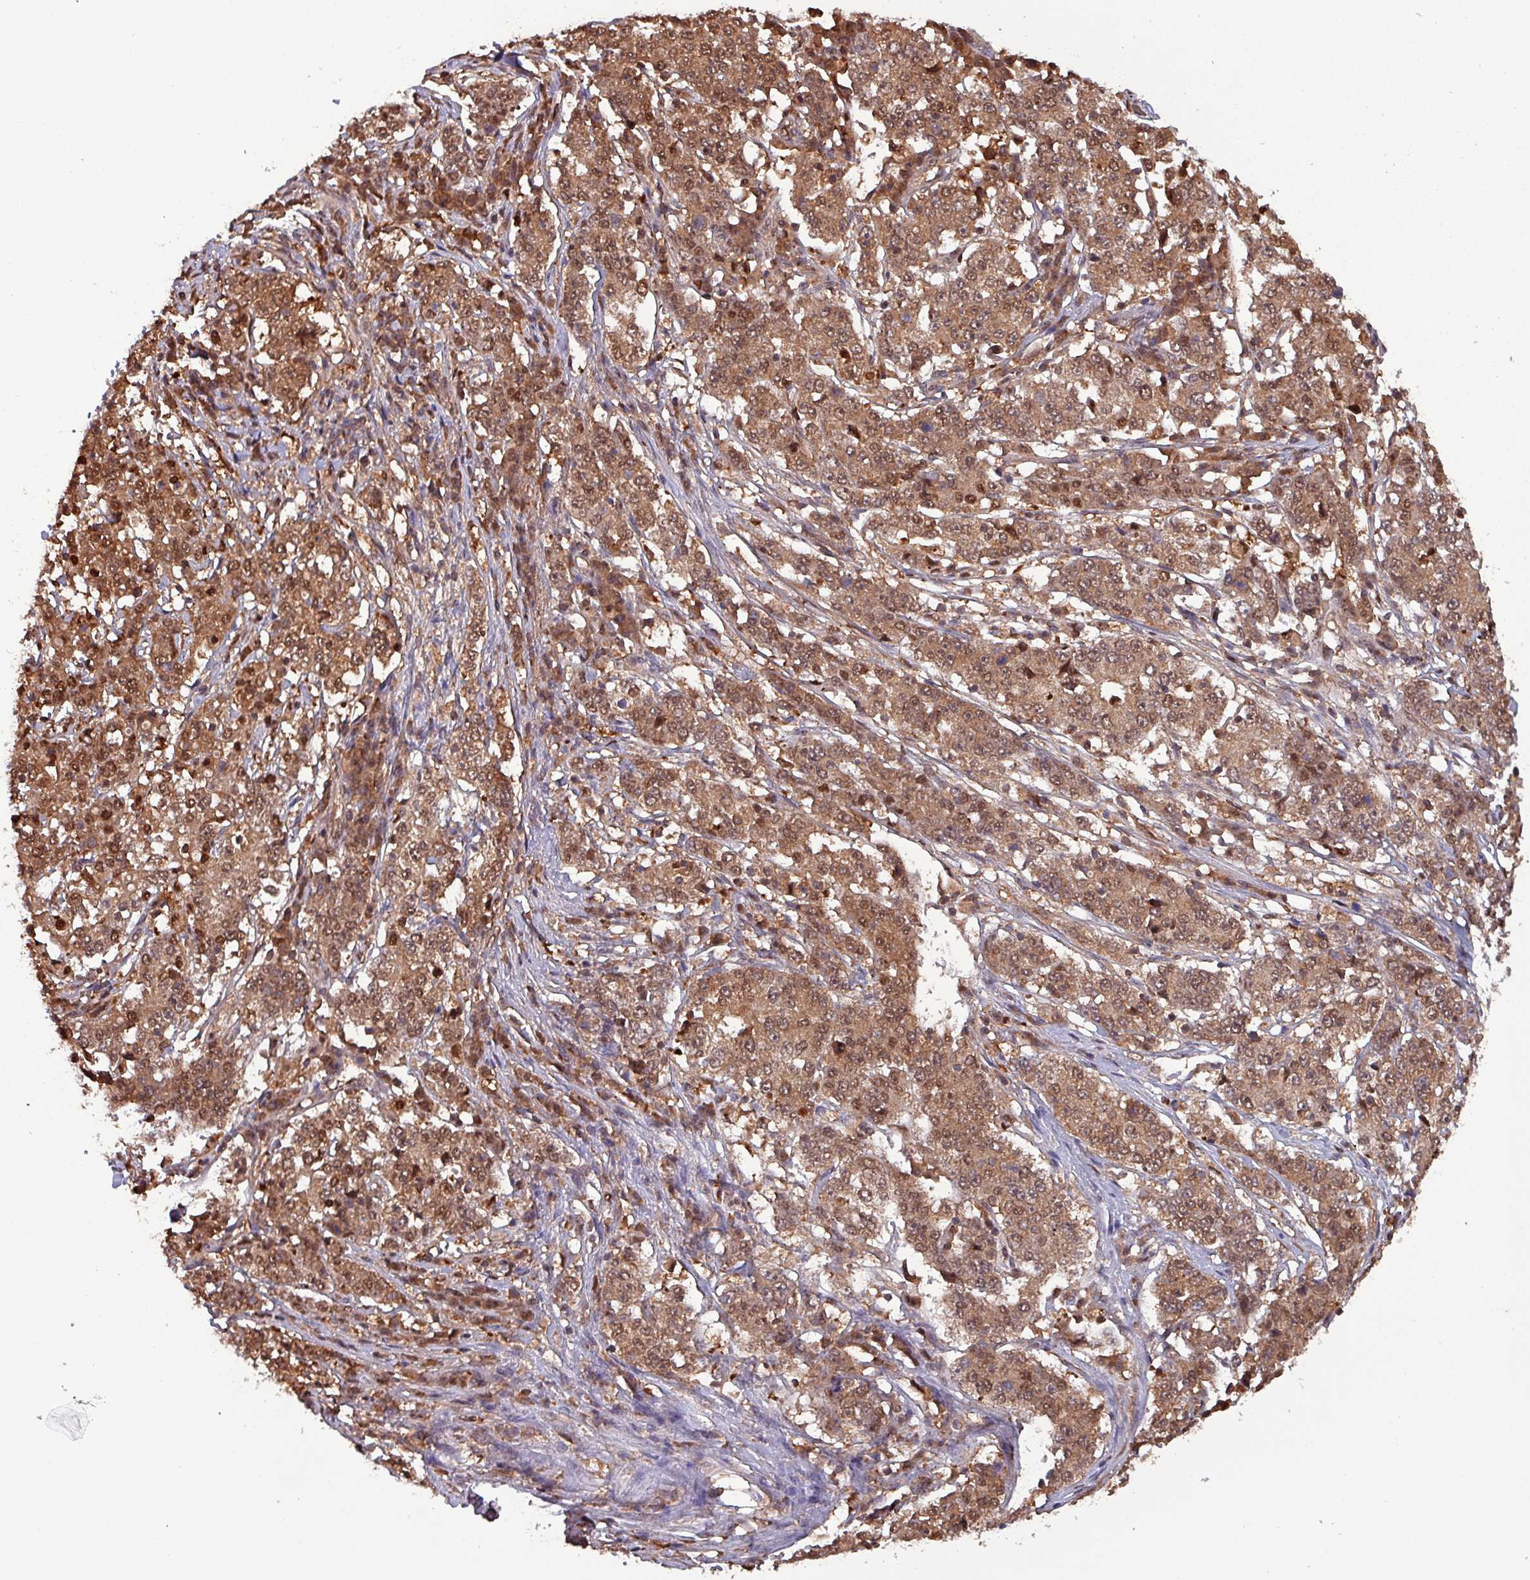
{"staining": {"intensity": "moderate", "quantity": ">75%", "location": "cytoplasmic/membranous,nuclear"}, "tissue": "stomach cancer", "cell_type": "Tumor cells", "image_type": "cancer", "snomed": [{"axis": "morphology", "description": "Adenocarcinoma, NOS"}, {"axis": "topography", "description": "Stomach"}], "caption": "Tumor cells show moderate cytoplasmic/membranous and nuclear positivity in approximately >75% of cells in stomach adenocarcinoma.", "gene": "PSMB8", "patient": {"sex": "male", "age": 59}}